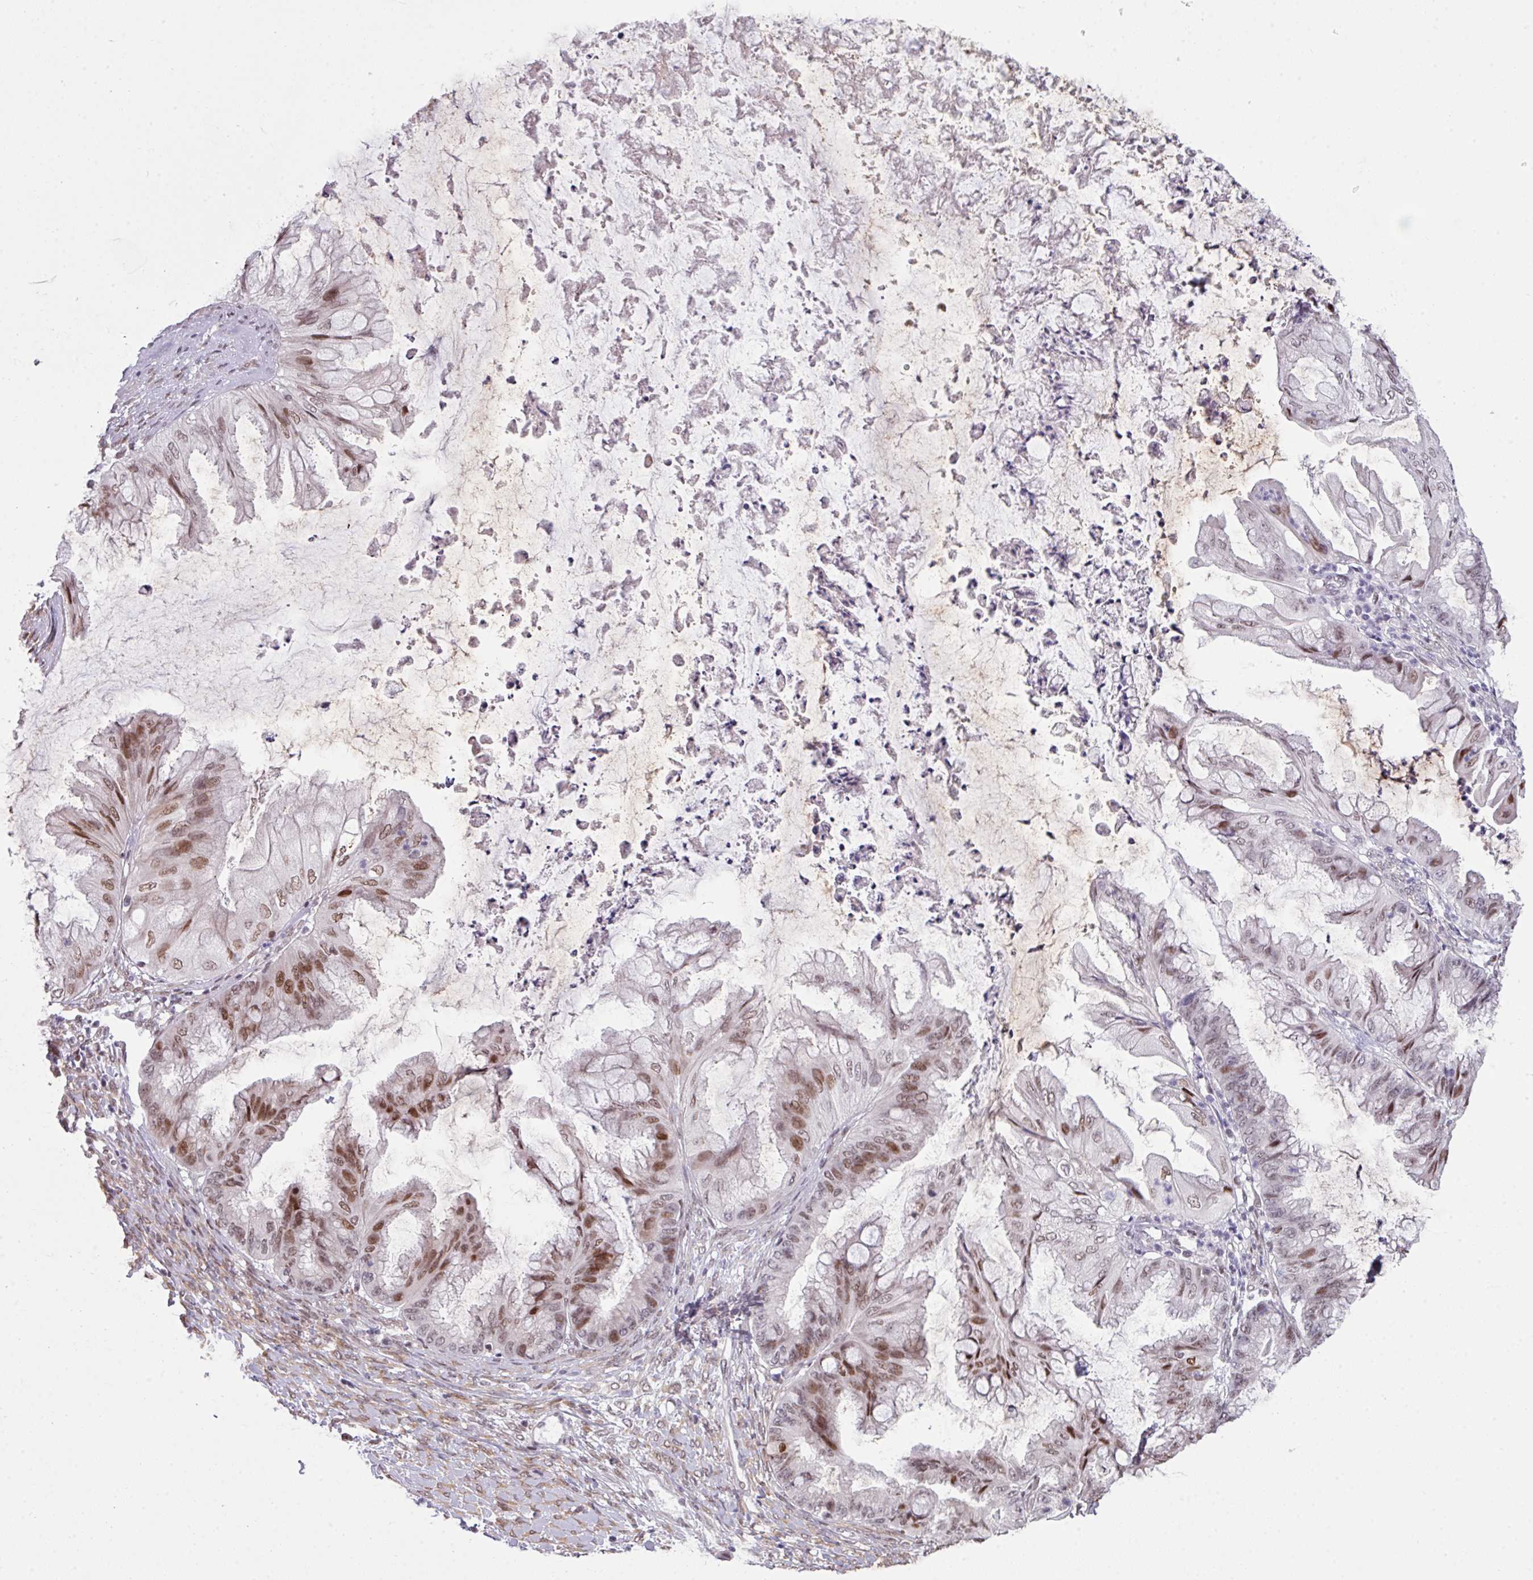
{"staining": {"intensity": "moderate", "quantity": "25%-75%", "location": "nuclear"}, "tissue": "ovarian cancer", "cell_type": "Tumor cells", "image_type": "cancer", "snomed": [{"axis": "morphology", "description": "Cystadenocarcinoma, mucinous, NOS"}, {"axis": "topography", "description": "Ovary"}], "caption": "A brown stain highlights moderate nuclear expression of a protein in ovarian cancer (mucinous cystadenocarcinoma) tumor cells. The staining is performed using DAB brown chromogen to label protein expression. The nuclei are counter-stained blue using hematoxylin.", "gene": "ANKRD13B", "patient": {"sex": "female", "age": 35}}